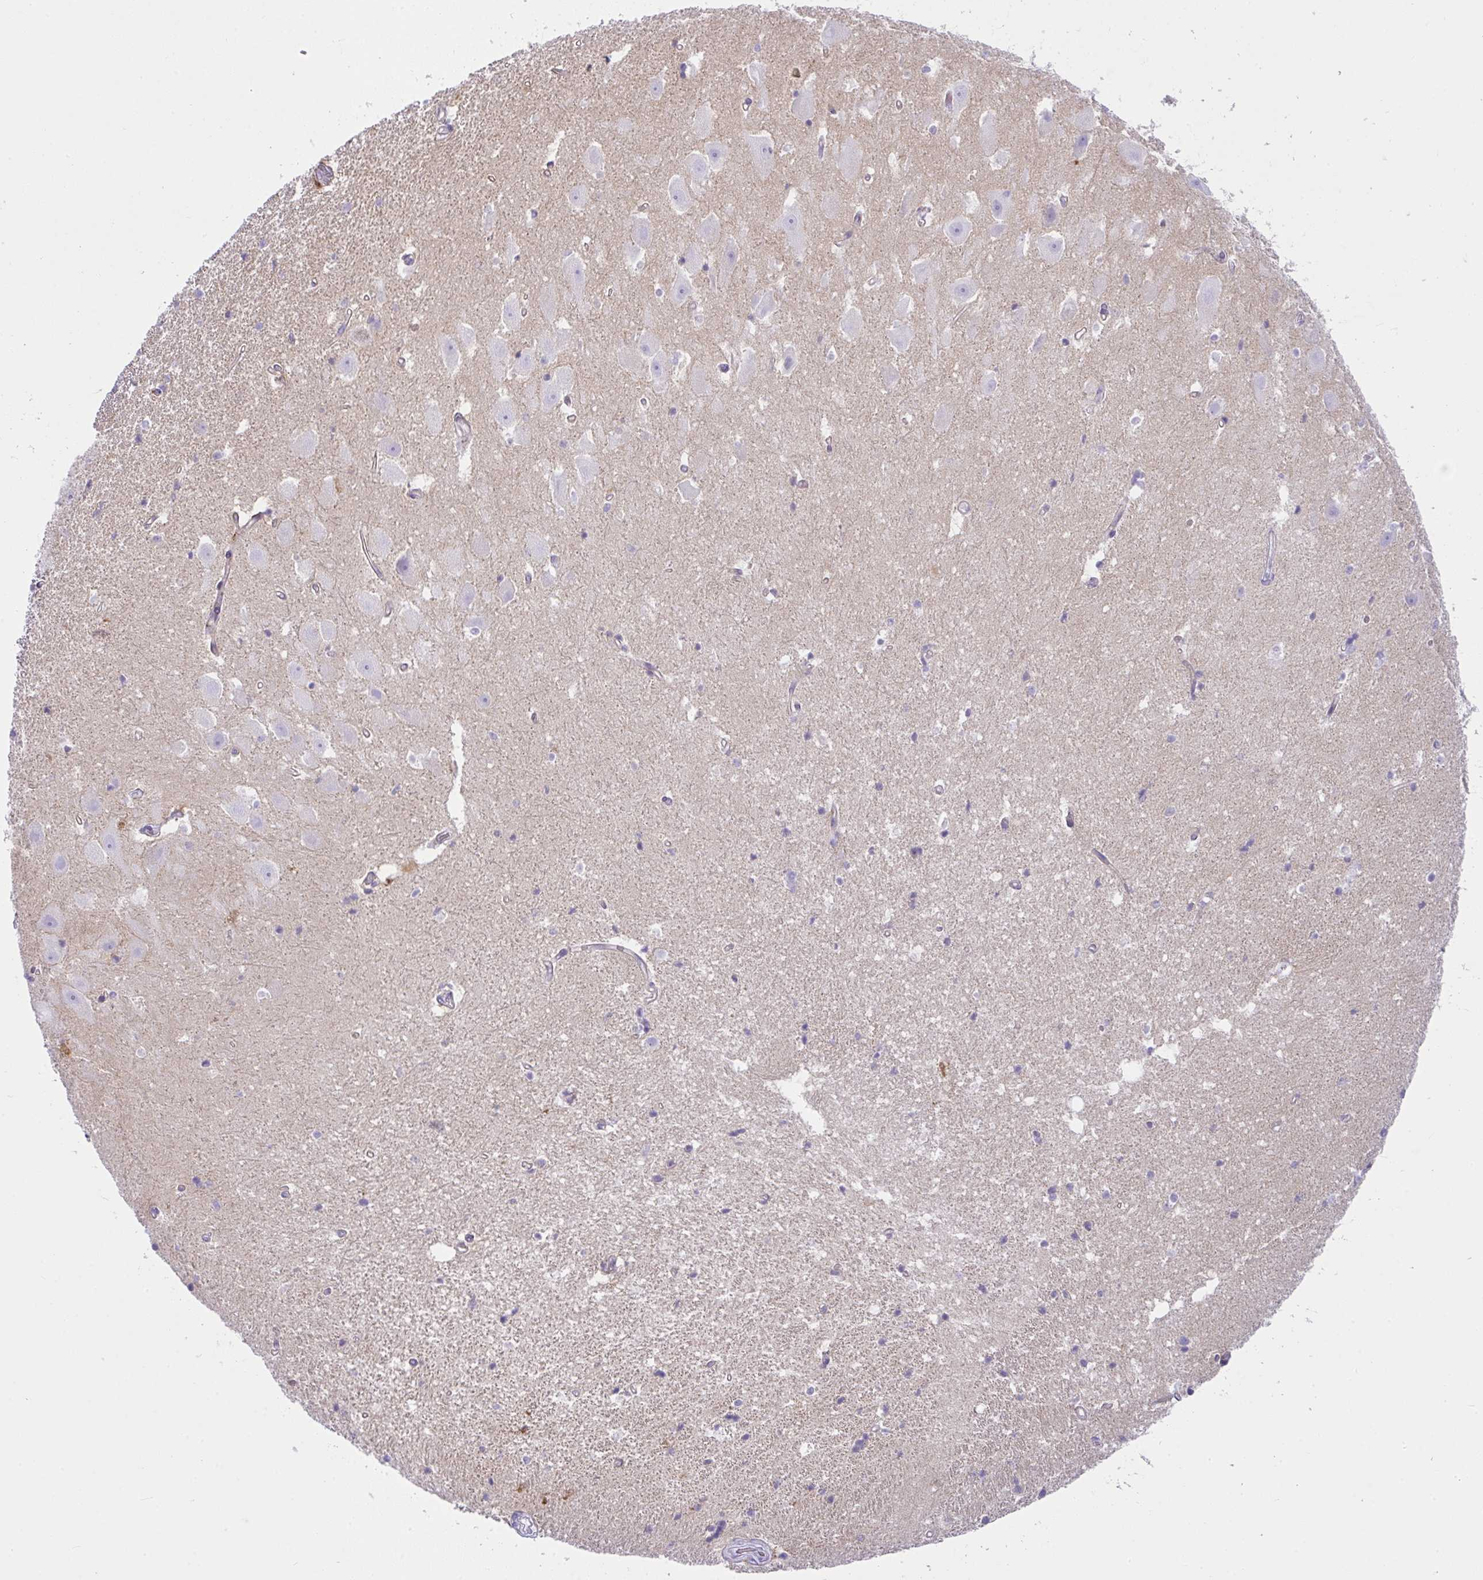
{"staining": {"intensity": "negative", "quantity": "none", "location": "none"}, "tissue": "hippocampus", "cell_type": "Glial cells", "image_type": "normal", "snomed": [{"axis": "morphology", "description": "Normal tissue, NOS"}, {"axis": "topography", "description": "Hippocampus"}], "caption": "Micrograph shows no protein staining in glial cells of benign hippocampus.", "gene": "RASL10A", "patient": {"sex": "male", "age": 63}}